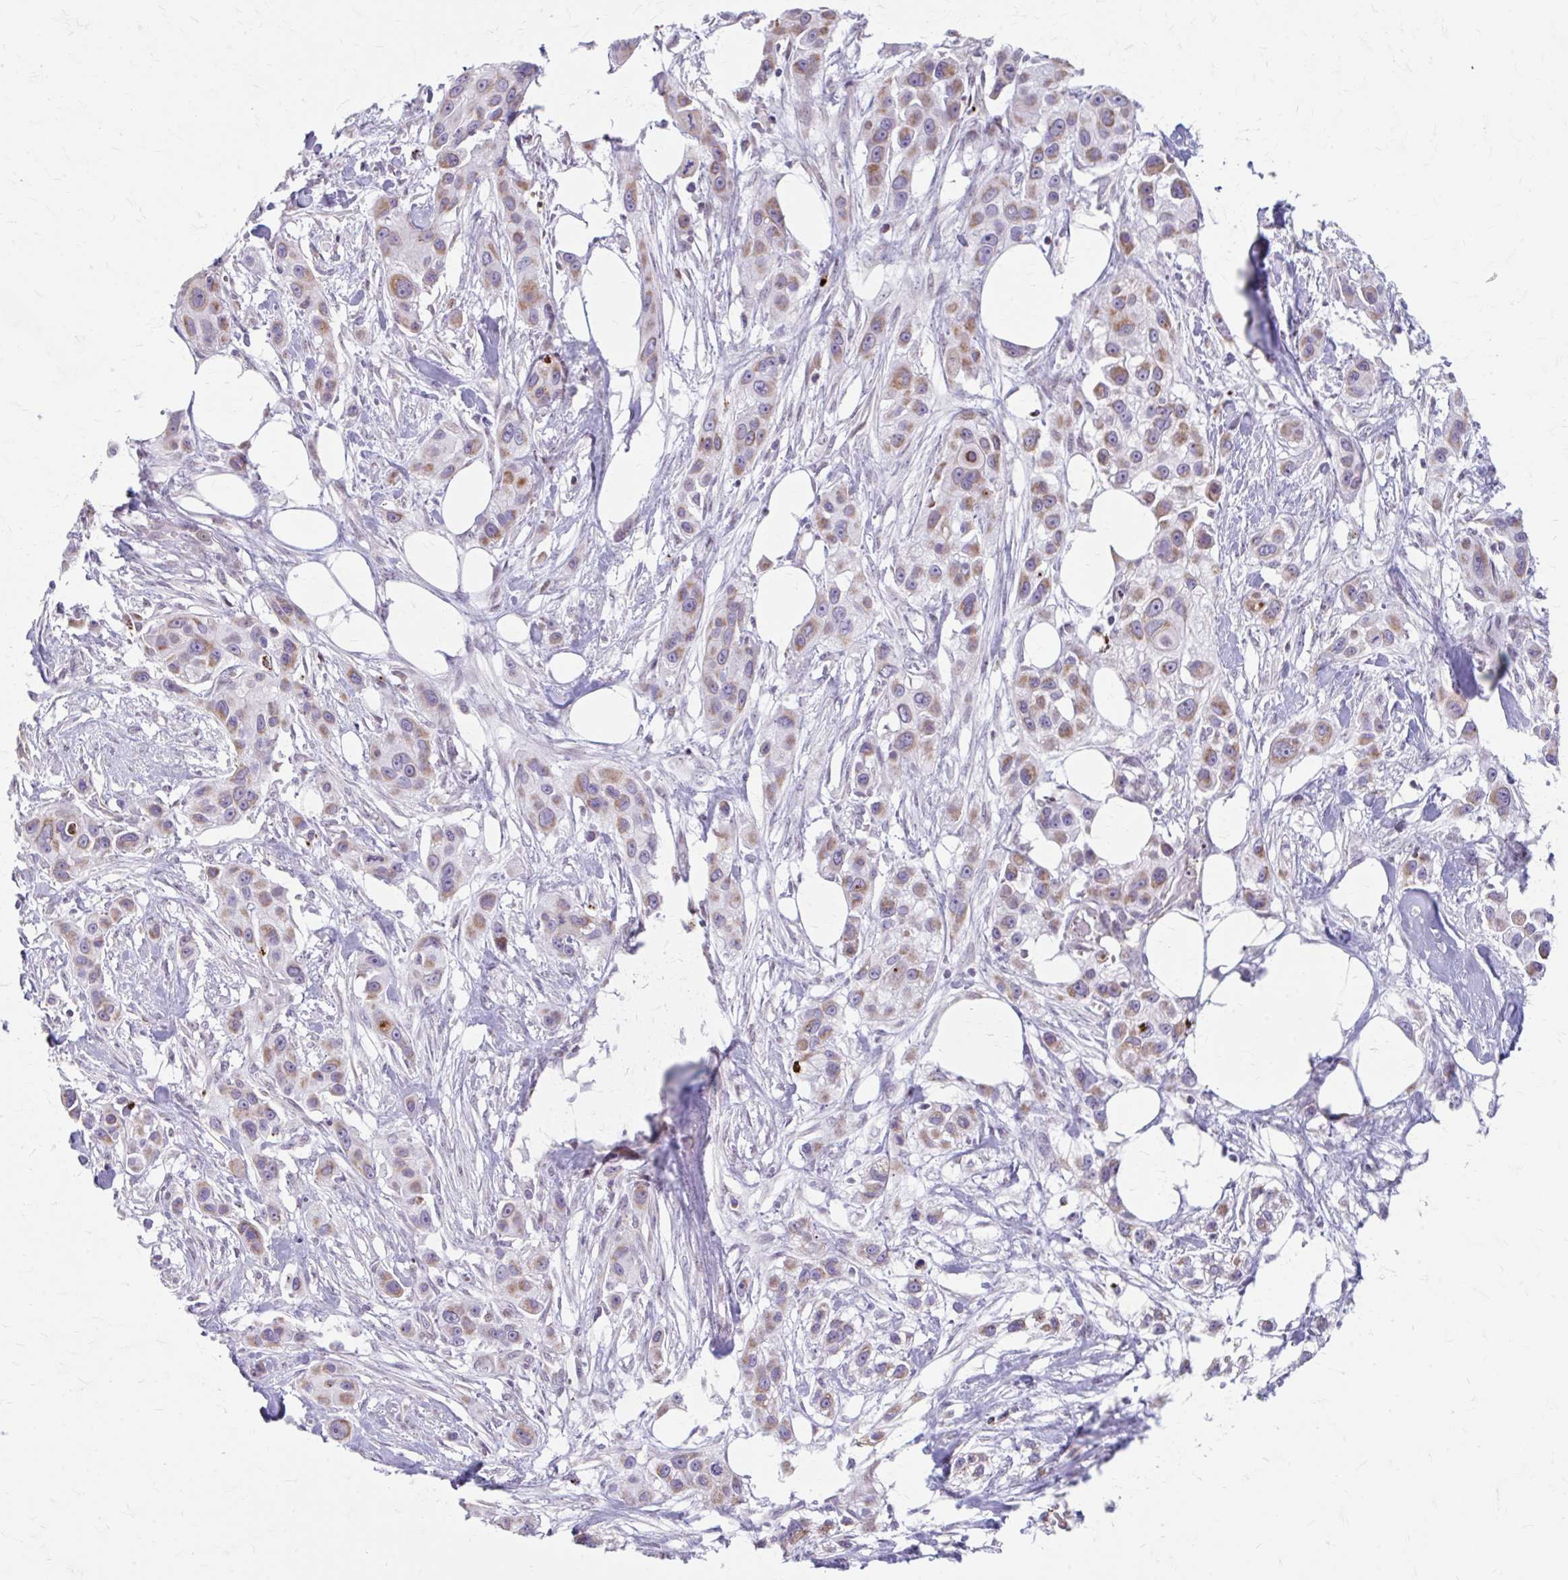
{"staining": {"intensity": "moderate", "quantity": "25%-75%", "location": "cytoplasmic/membranous"}, "tissue": "skin cancer", "cell_type": "Tumor cells", "image_type": "cancer", "snomed": [{"axis": "morphology", "description": "Squamous cell carcinoma, NOS"}, {"axis": "topography", "description": "Skin"}], "caption": "This micrograph reveals IHC staining of skin cancer (squamous cell carcinoma), with medium moderate cytoplasmic/membranous positivity in approximately 25%-75% of tumor cells.", "gene": "BEAN1", "patient": {"sex": "male", "age": 63}}